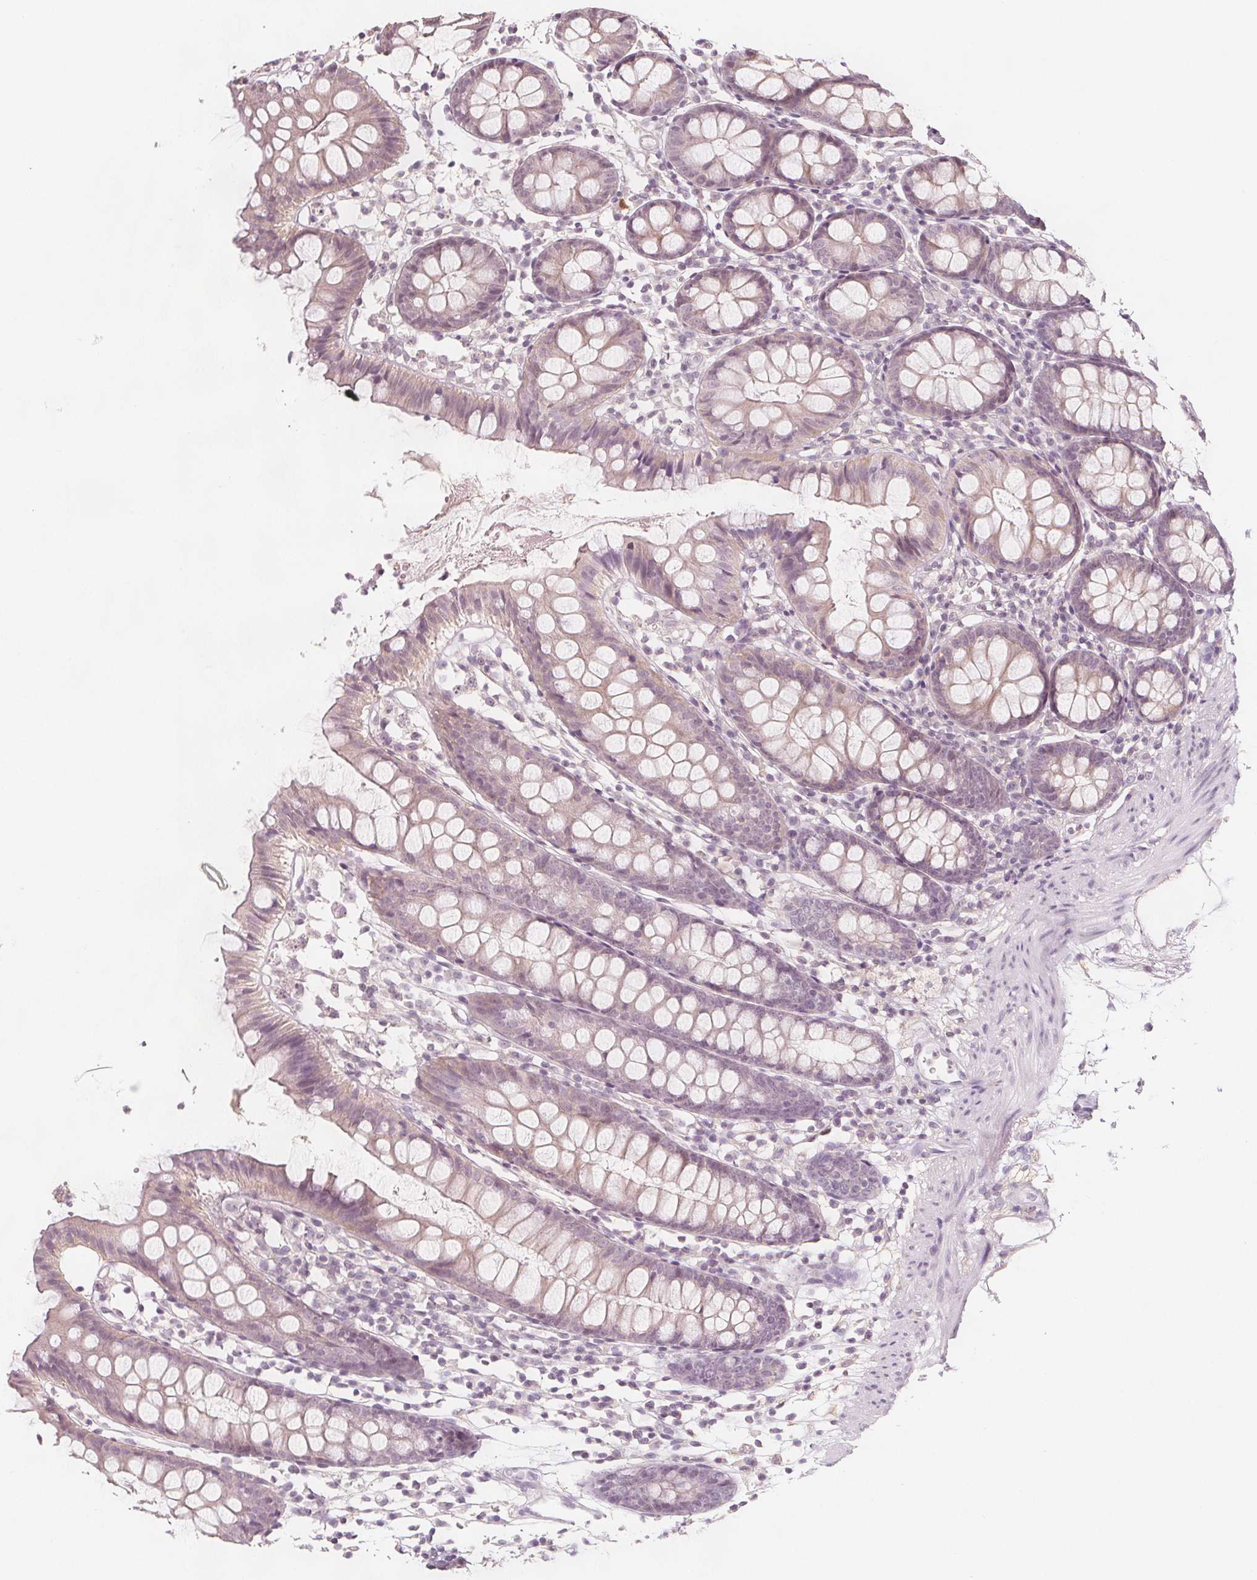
{"staining": {"intensity": "negative", "quantity": "none", "location": "none"}, "tissue": "colon", "cell_type": "Endothelial cells", "image_type": "normal", "snomed": [{"axis": "morphology", "description": "Normal tissue, NOS"}, {"axis": "topography", "description": "Colon"}], "caption": "IHC photomicrograph of unremarkable colon: colon stained with DAB (3,3'-diaminobenzidine) shows no significant protein staining in endothelial cells.", "gene": "C1orf167", "patient": {"sex": "female", "age": 84}}